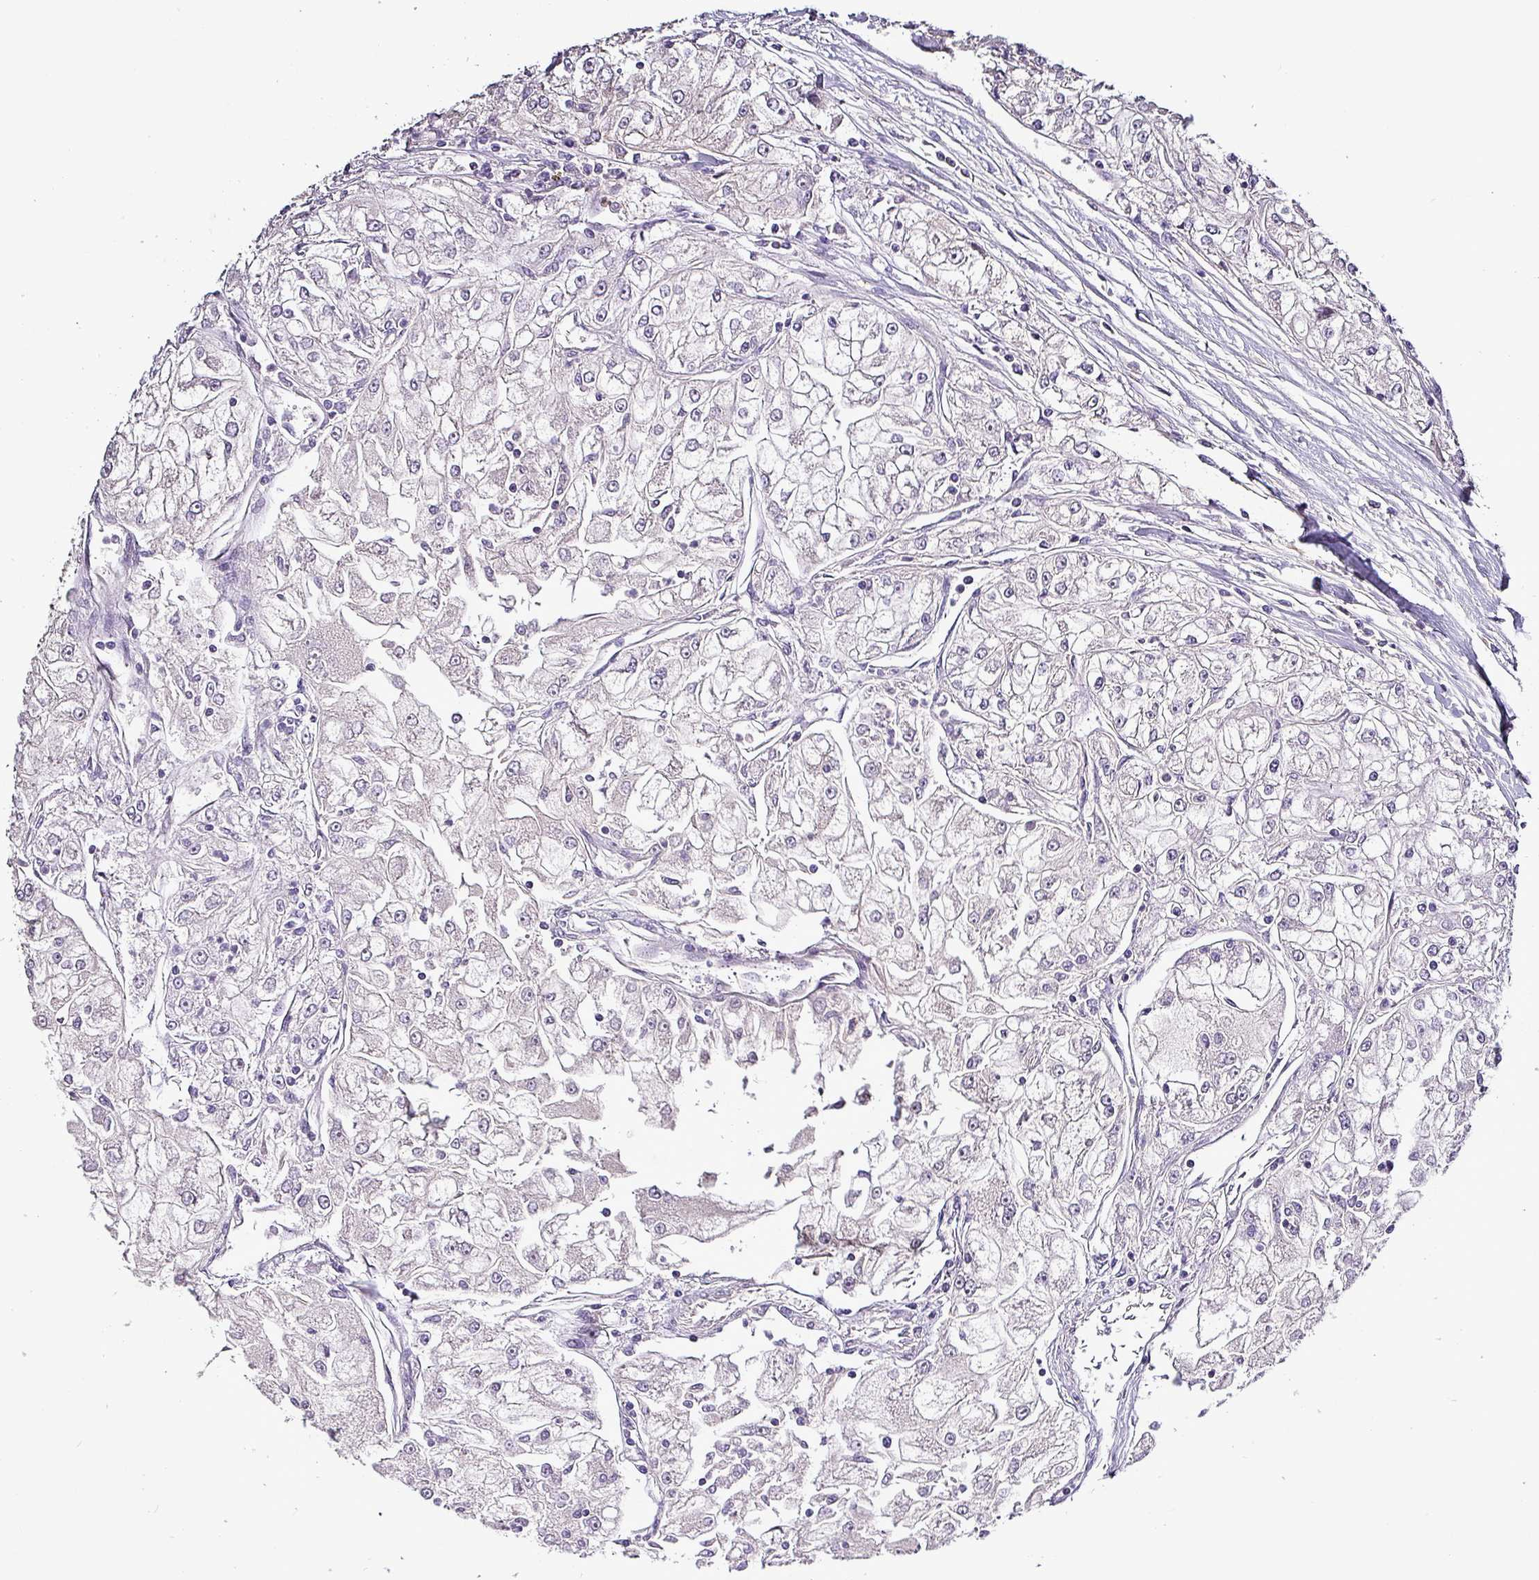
{"staining": {"intensity": "negative", "quantity": "none", "location": "none"}, "tissue": "renal cancer", "cell_type": "Tumor cells", "image_type": "cancer", "snomed": [{"axis": "morphology", "description": "Adenocarcinoma, NOS"}, {"axis": "topography", "description": "Kidney"}], "caption": "Renal cancer was stained to show a protein in brown. There is no significant staining in tumor cells. Nuclei are stained in blue.", "gene": "HTRA4", "patient": {"sex": "female", "age": 72}}